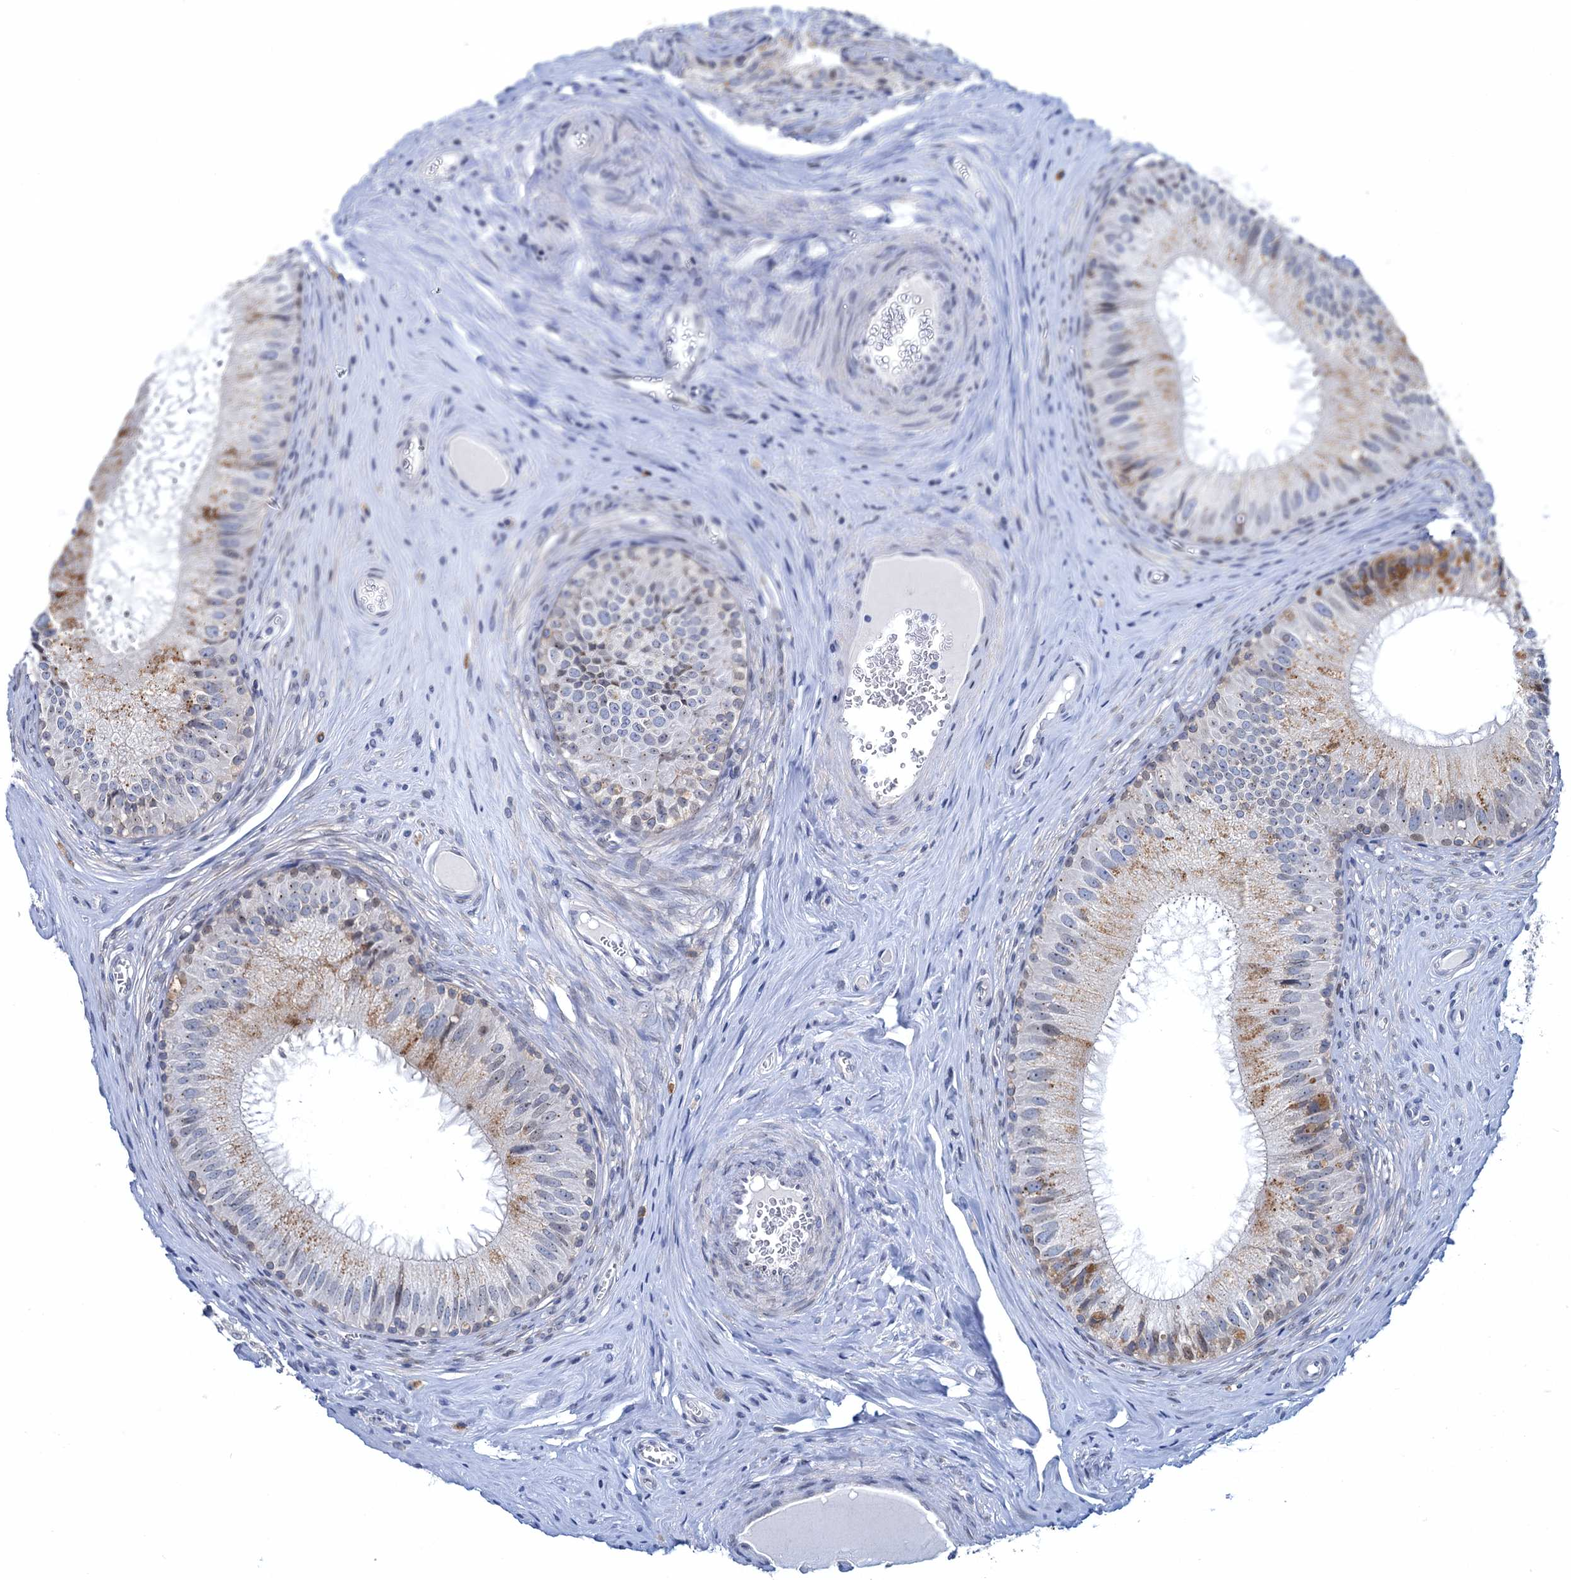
{"staining": {"intensity": "strong", "quantity": "<25%", "location": "nuclear"}, "tissue": "epididymis", "cell_type": "Glandular cells", "image_type": "normal", "snomed": [{"axis": "morphology", "description": "Normal tissue, NOS"}, {"axis": "topography", "description": "Epididymis"}], "caption": "Immunohistochemistry of unremarkable human epididymis displays medium levels of strong nuclear staining in about <25% of glandular cells.", "gene": "TOX3", "patient": {"sex": "male", "age": 46}}